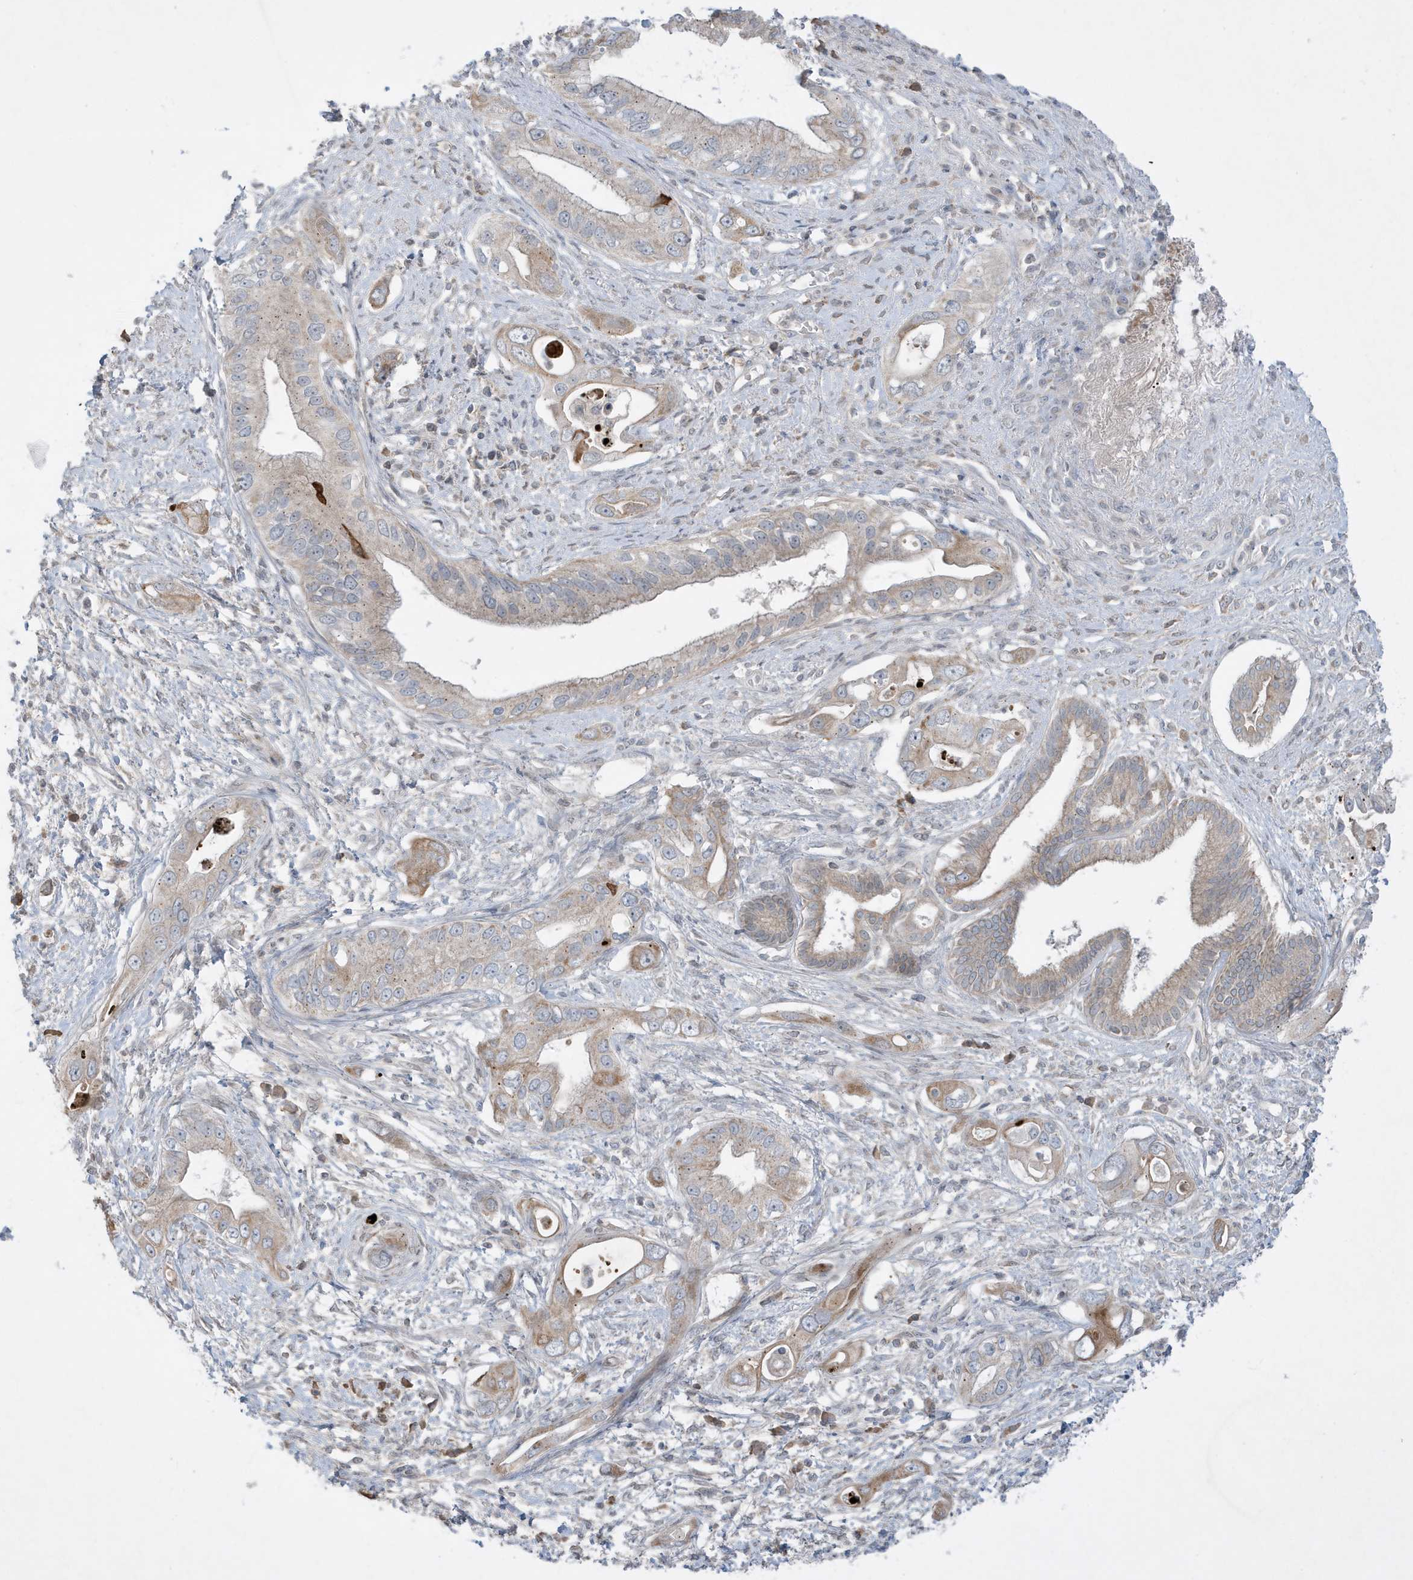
{"staining": {"intensity": "weak", "quantity": ">75%", "location": "cytoplasmic/membranous"}, "tissue": "pancreatic cancer", "cell_type": "Tumor cells", "image_type": "cancer", "snomed": [{"axis": "morphology", "description": "Inflammation, NOS"}, {"axis": "morphology", "description": "Adenocarcinoma, NOS"}, {"axis": "topography", "description": "Pancreas"}], "caption": "Pancreatic cancer (adenocarcinoma) tissue reveals weak cytoplasmic/membranous positivity in about >75% of tumor cells, visualized by immunohistochemistry.", "gene": "FNDC1", "patient": {"sex": "female", "age": 56}}